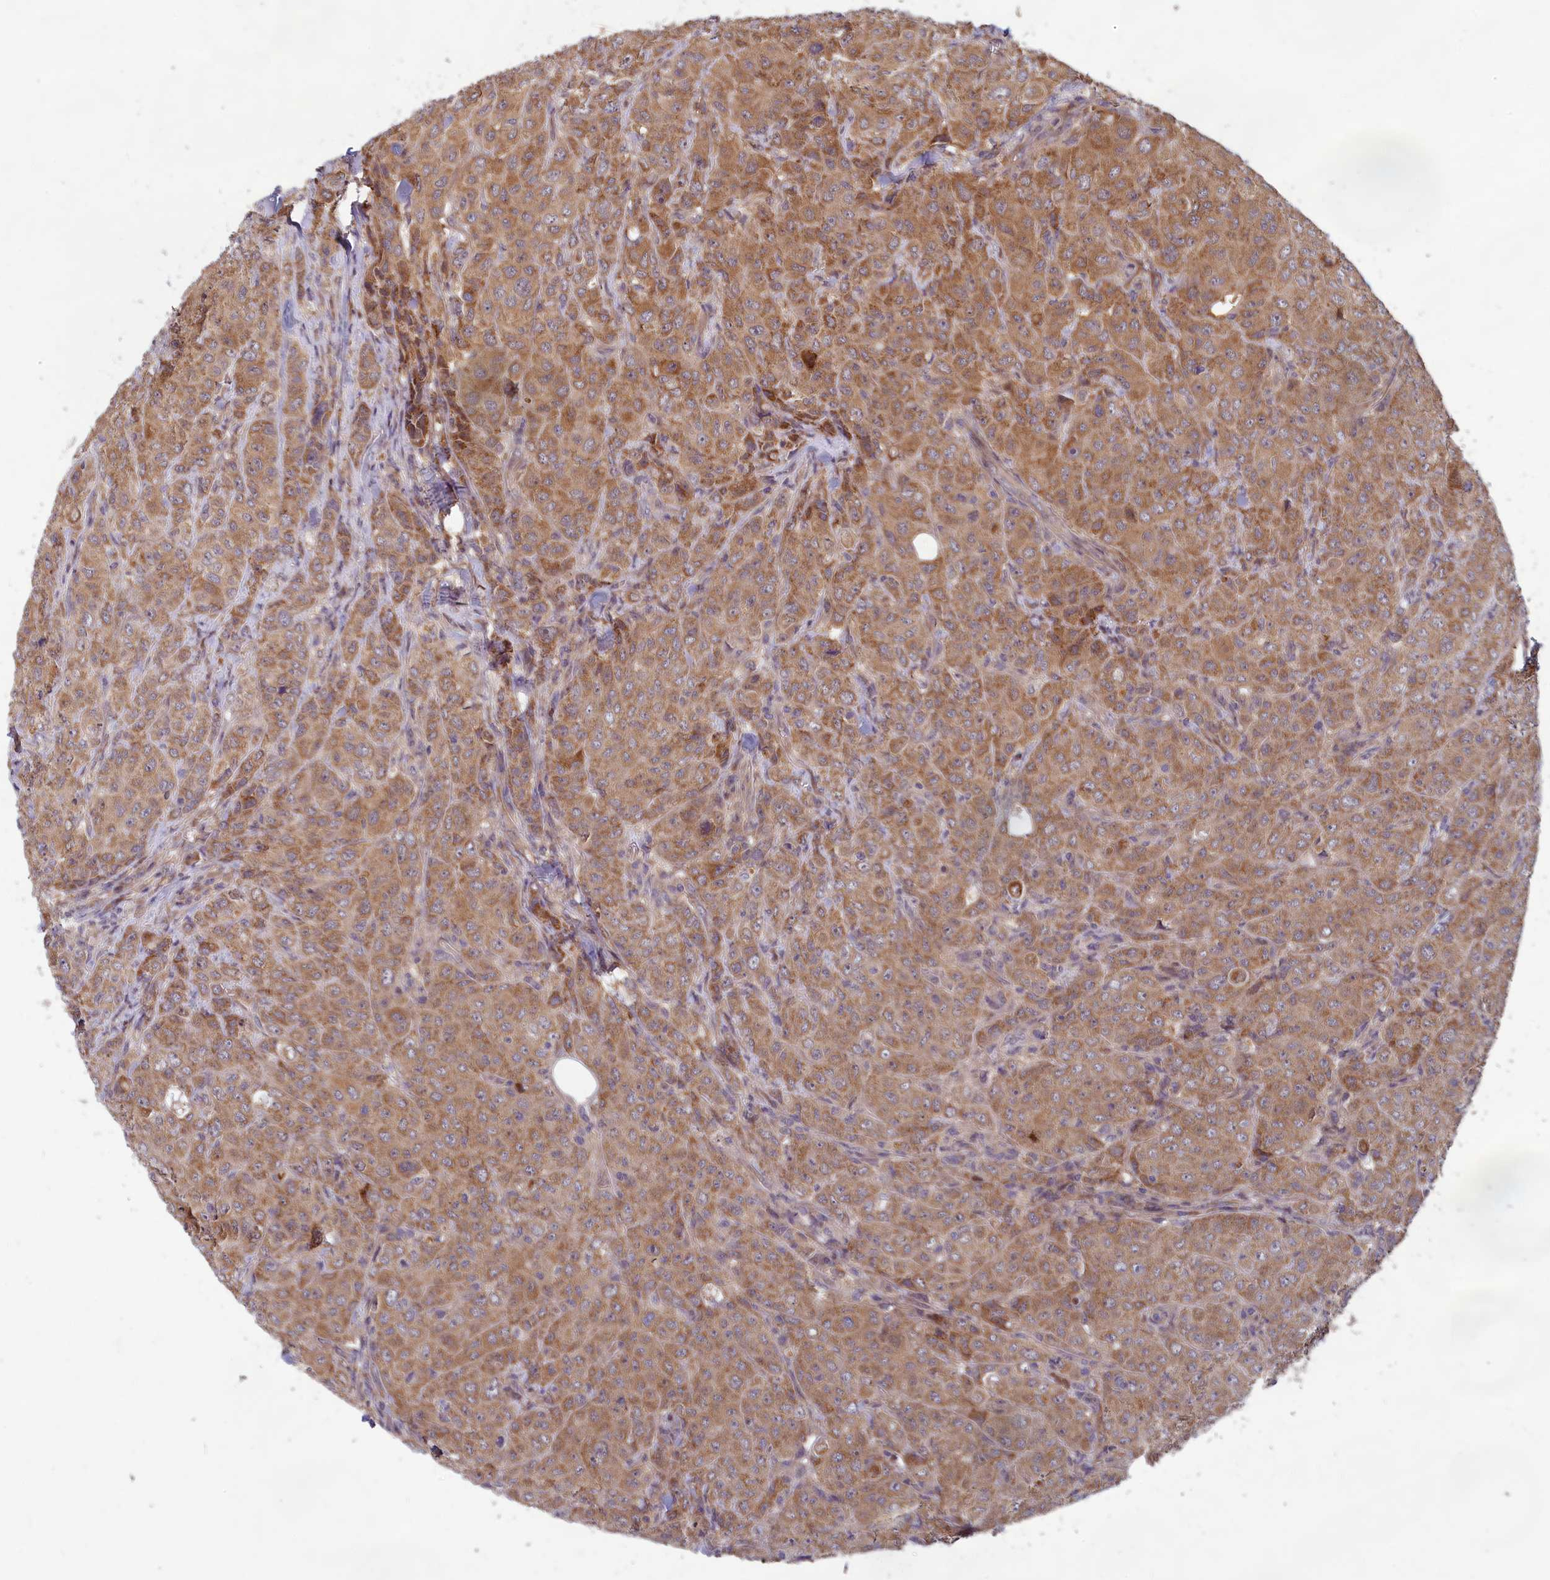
{"staining": {"intensity": "moderate", "quantity": ">75%", "location": "cytoplasmic/membranous"}, "tissue": "breast cancer", "cell_type": "Tumor cells", "image_type": "cancer", "snomed": [{"axis": "morphology", "description": "Duct carcinoma"}, {"axis": "topography", "description": "Breast"}], "caption": "Breast cancer tissue demonstrates moderate cytoplasmic/membranous positivity in approximately >75% of tumor cells The protein is stained brown, and the nuclei are stained in blue (DAB IHC with brightfield microscopy, high magnification).", "gene": "CCDC15", "patient": {"sex": "female", "age": 43}}